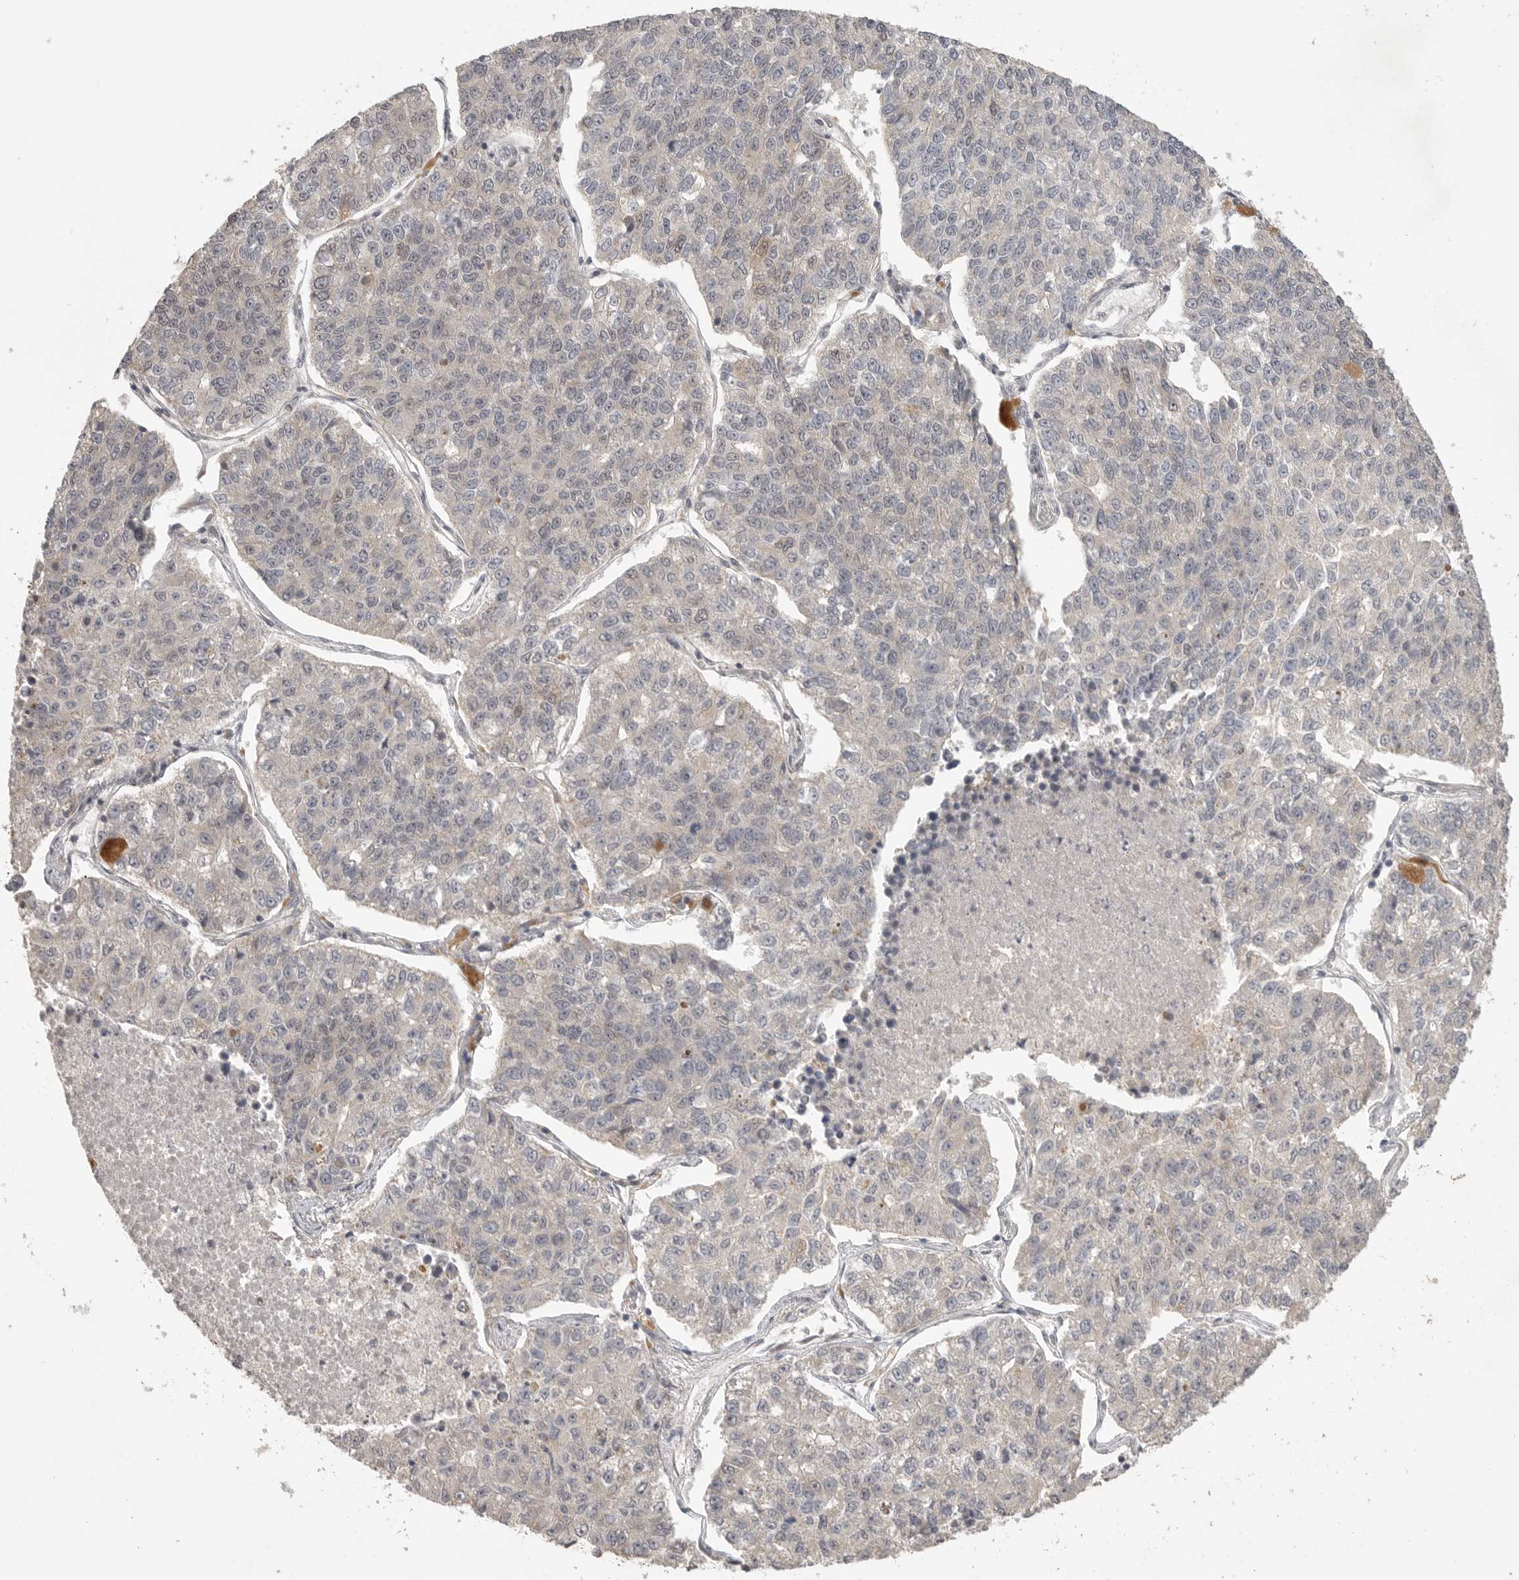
{"staining": {"intensity": "negative", "quantity": "none", "location": "none"}, "tissue": "lung cancer", "cell_type": "Tumor cells", "image_type": "cancer", "snomed": [{"axis": "morphology", "description": "Adenocarcinoma, NOS"}, {"axis": "topography", "description": "Lung"}], "caption": "This is a histopathology image of immunohistochemistry (IHC) staining of adenocarcinoma (lung), which shows no positivity in tumor cells.", "gene": "POMP", "patient": {"sex": "male", "age": 49}}